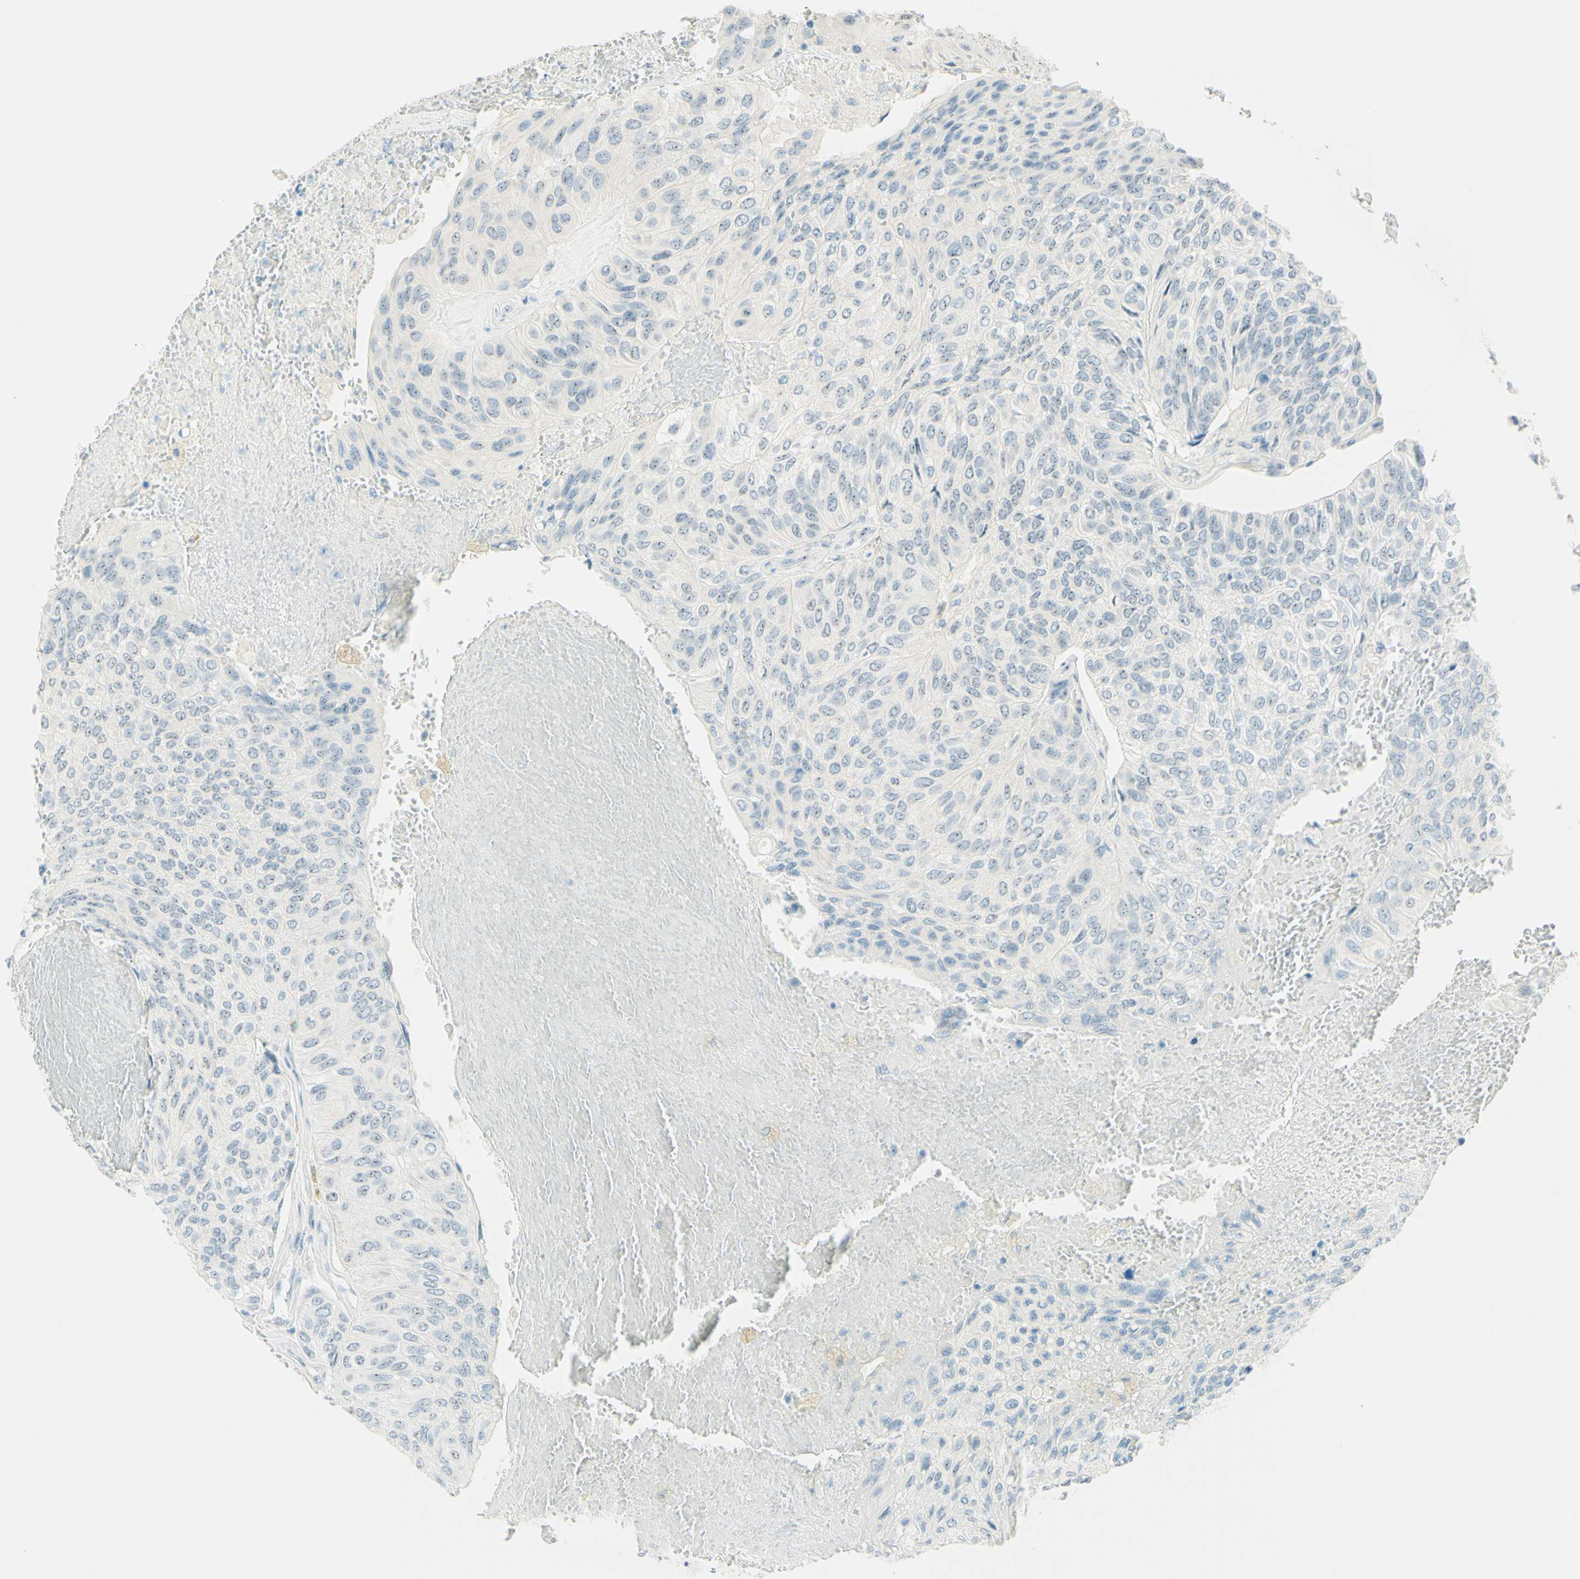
{"staining": {"intensity": "weak", "quantity": "25%-75%", "location": "nuclear"}, "tissue": "urothelial cancer", "cell_type": "Tumor cells", "image_type": "cancer", "snomed": [{"axis": "morphology", "description": "Urothelial carcinoma, High grade"}, {"axis": "topography", "description": "Urinary bladder"}], "caption": "Protein expression by immunohistochemistry (IHC) demonstrates weak nuclear staining in approximately 25%-75% of tumor cells in urothelial carcinoma (high-grade). (DAB (3,3'-diaminobenzidine) IHC, brown staining for protein, blue staining for nuclei).", "gene": "FMR1NB", "patient": {"sex": "male", "age": 66}}